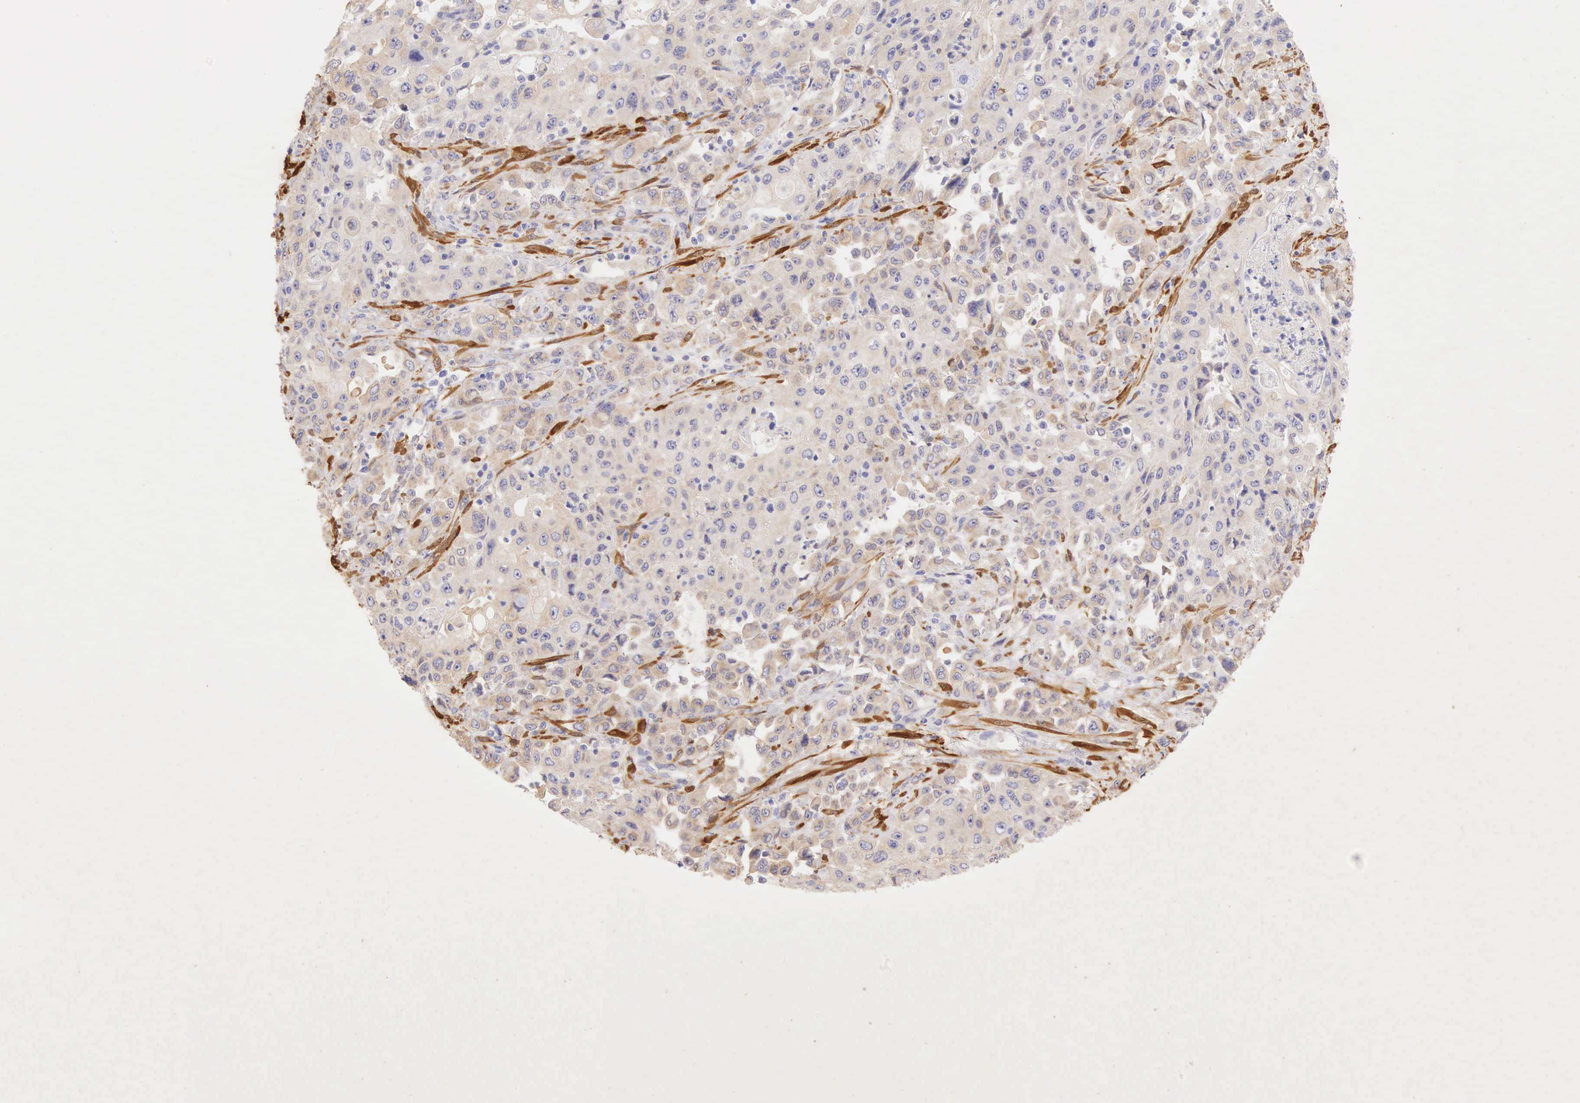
{"staining": {"intensity": "negative", "quantity": "none", "location": "none"}, "tissue": "pancreatic cancer", "cell_type": "Tumor cells", "image_type": "cancer", "snomed": [{"axis": "morphology", "description": "Adenocarcinoma, NOS"}, {"axis": "topography", "description": "Pancreas"}], "caption": "IHC of adenocarcinoma (pancreatic) demonstrates no positivity in tumor cells.", "gene": "CNN1", "patient": {"sex": "male", "age": 70}}